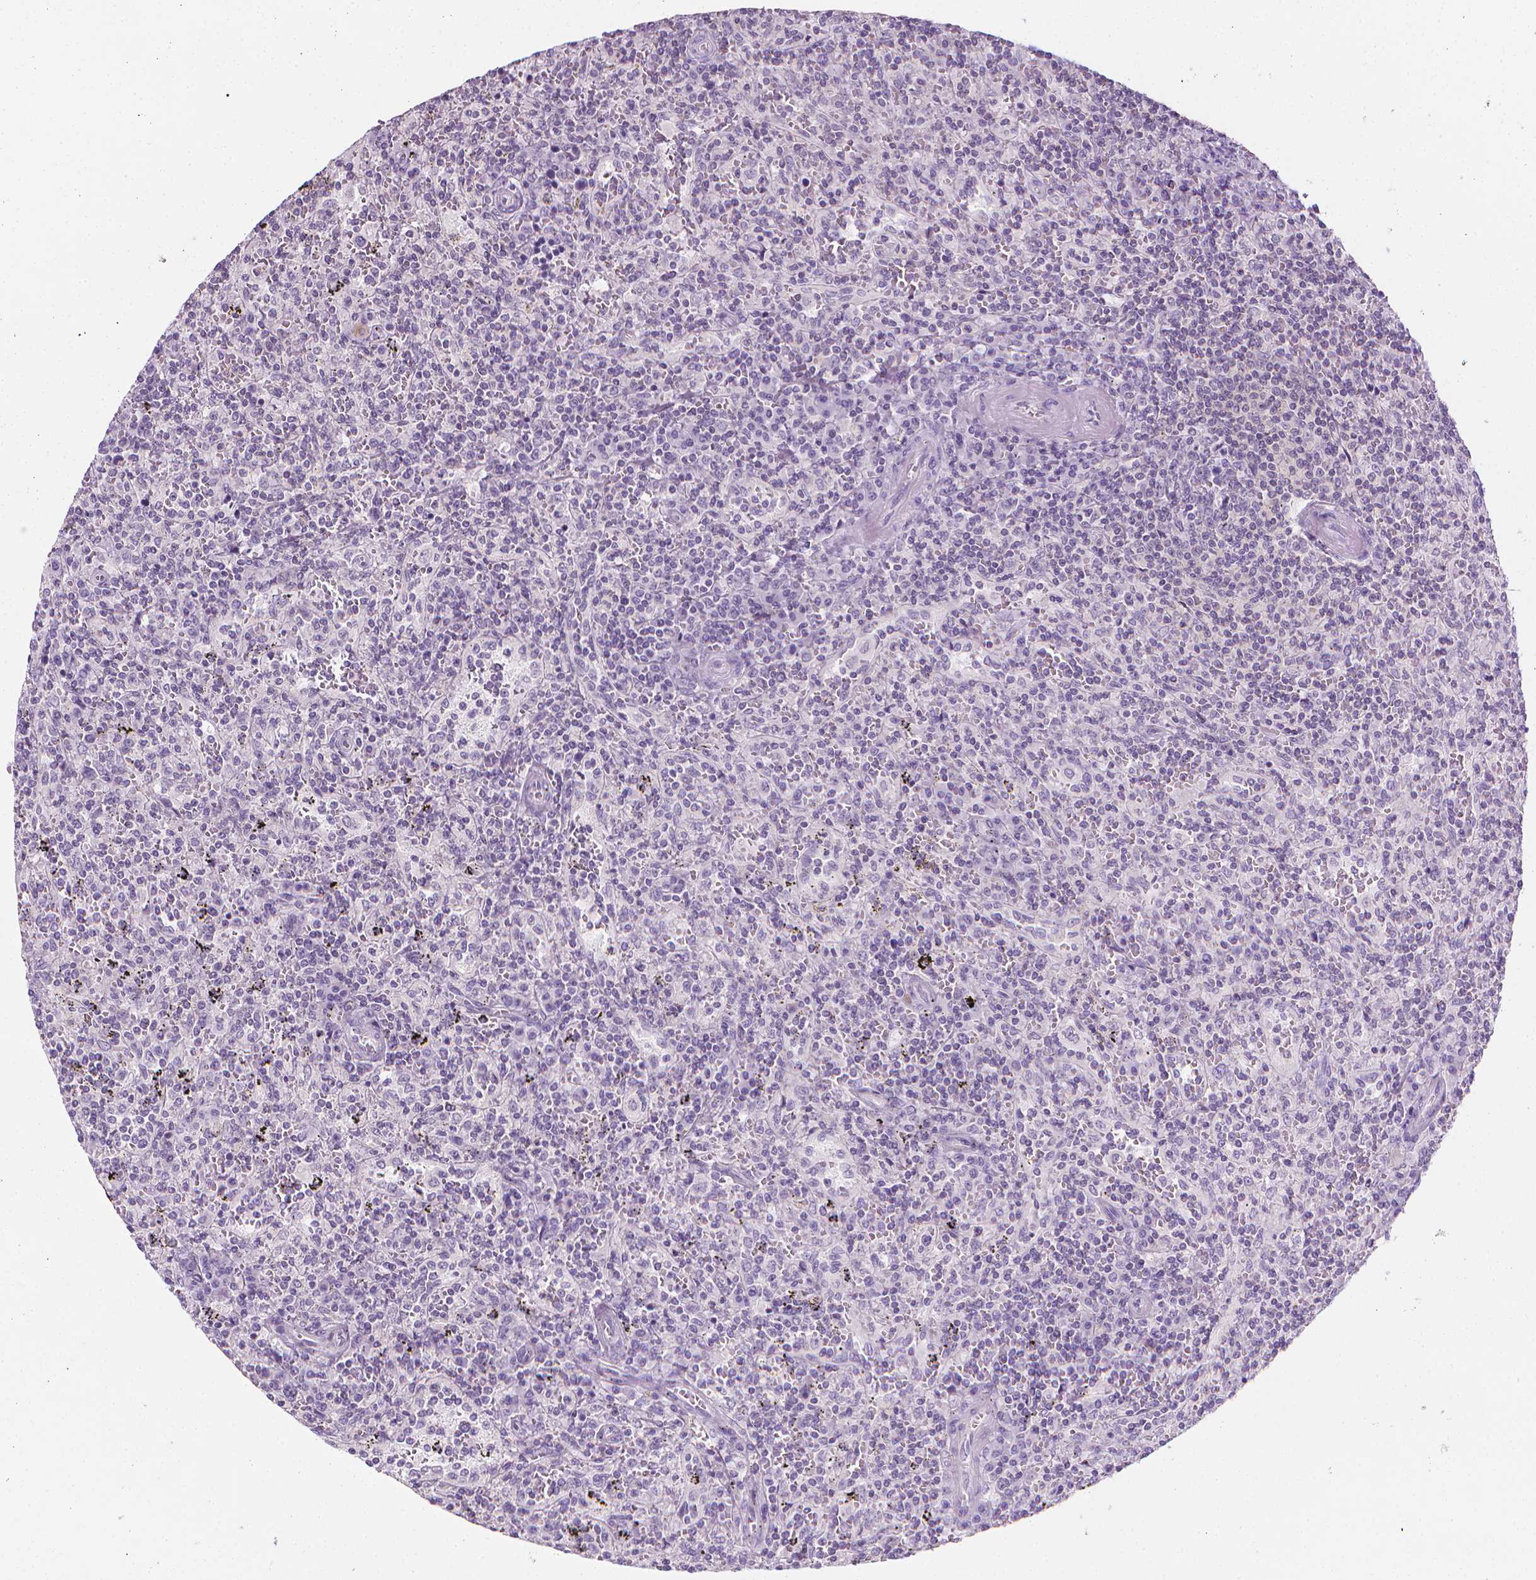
{"staining": {"intensity": "negative", "quantity": "none", "location": "none"}, "tissue": "lymphoma", "cell_type": "Tumor cells", "image_type": "cancer", "snomed": [{"axis": "morphology", "description": "Malignant lymphoma, non-Hodgkin's type, Low grade"}, {"axis": "topography", "description": "Spleen"}], "caption": "This is an immunohistochemistry (IHC) photomicrograph of malignant lymphoma, non-Hodgkin's type (low-grade). There is no positivity in tumor cells.", "gene": "DCAF8L1", "patient": {"sex": "male", "age": 62}}